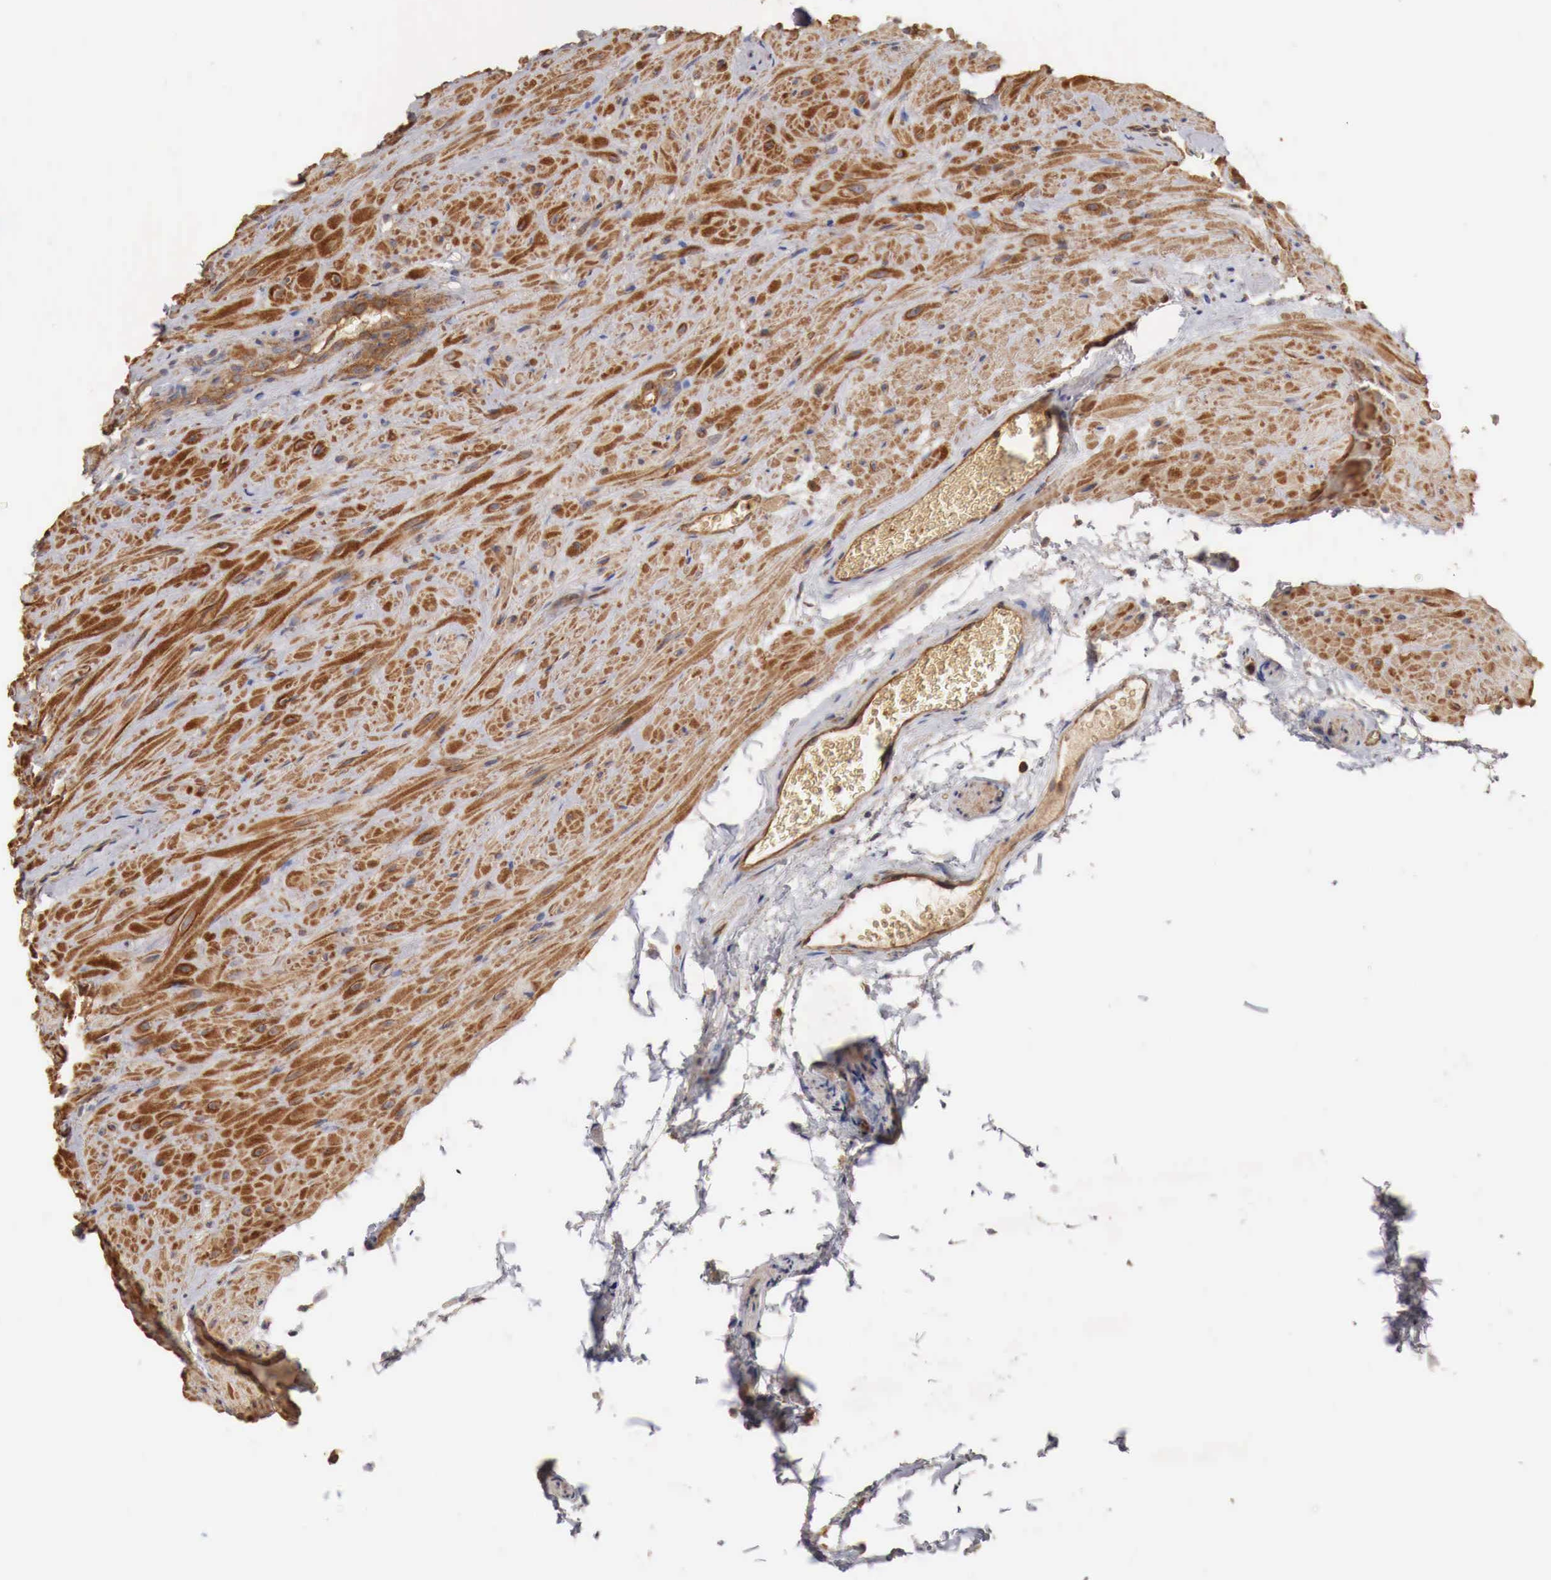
{"staining": {"intensity": "strong", "quantity": ">75%", "location": "cytoplasmic/membranous"}, "tissue": "seminal vesicle", "cell_type": "Glandular cells", "image_type": "normal", "snomed": [{"axis": "morphology", "description": "Normal tissue, NOS"}, {"axis": "topography", "description": "Seminal veicle"}], "caption": "Protein staining of normal seminal vesicle reveals strong cytoplasmic/membranous staining in approximately >75% of glandular cells. (IHC, brightfield microscopy, high magnification).", "gene": "ARMCX4", "patient": {"sex": "male", "age": 69}}